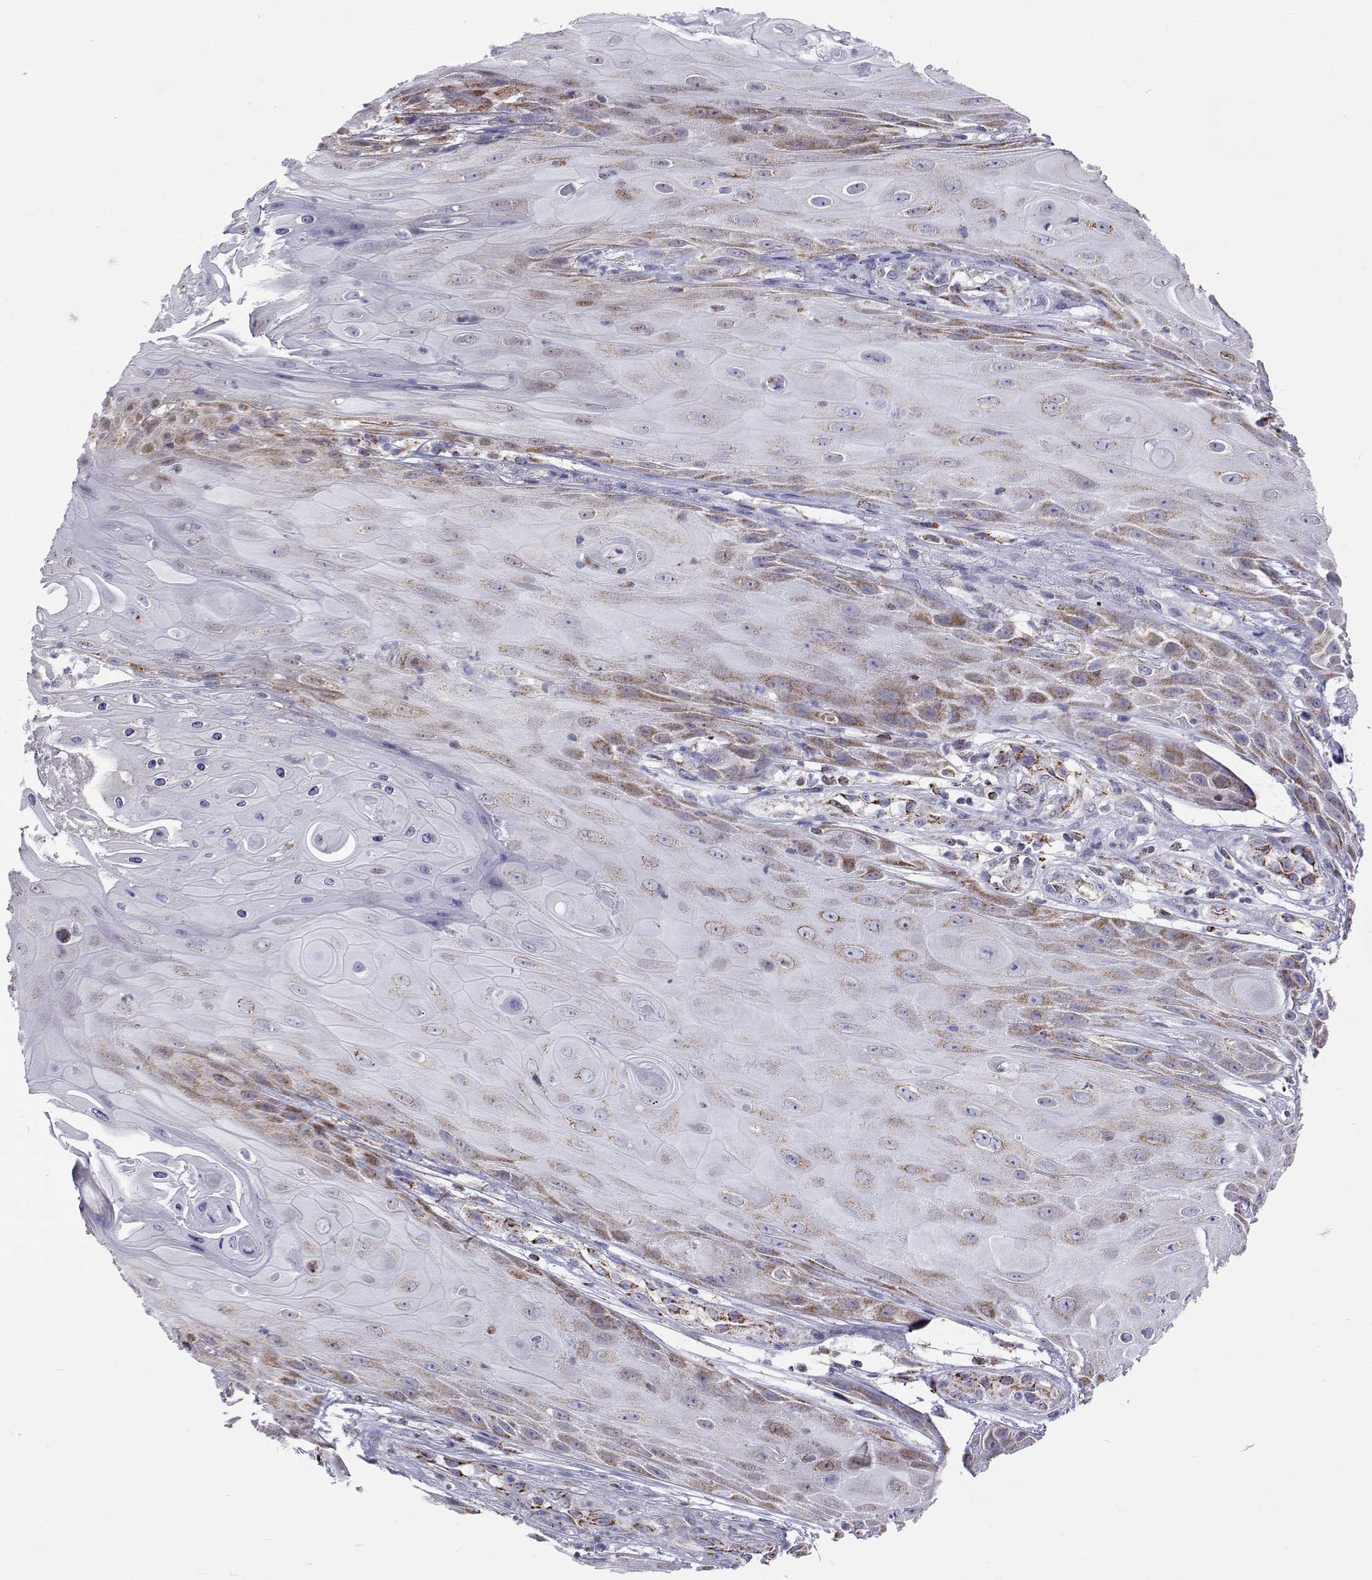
{"staining": {"intensity": "moderate", "quantity": "25%-75%", "location": "cytoplasmic/membranous"}, "tissue": "skin cancer", "cell_type": "Tumor cells", "image_type": "cancer", "snomed": [{"axis": "morphology", "description": "Squamous cell carcinoma, NOS"}, {"axis": "topography", "description": "Skin"}], "caption": "Immunohistochemical staining of human squamous cell carcinoma (skin) reveals medium levels of moderate cytoplasmic/membranous staining in approximately 25%-75% of tumor cells.", "gene": "MCCC2", "patient": {"sex": "male", "age": 62}}